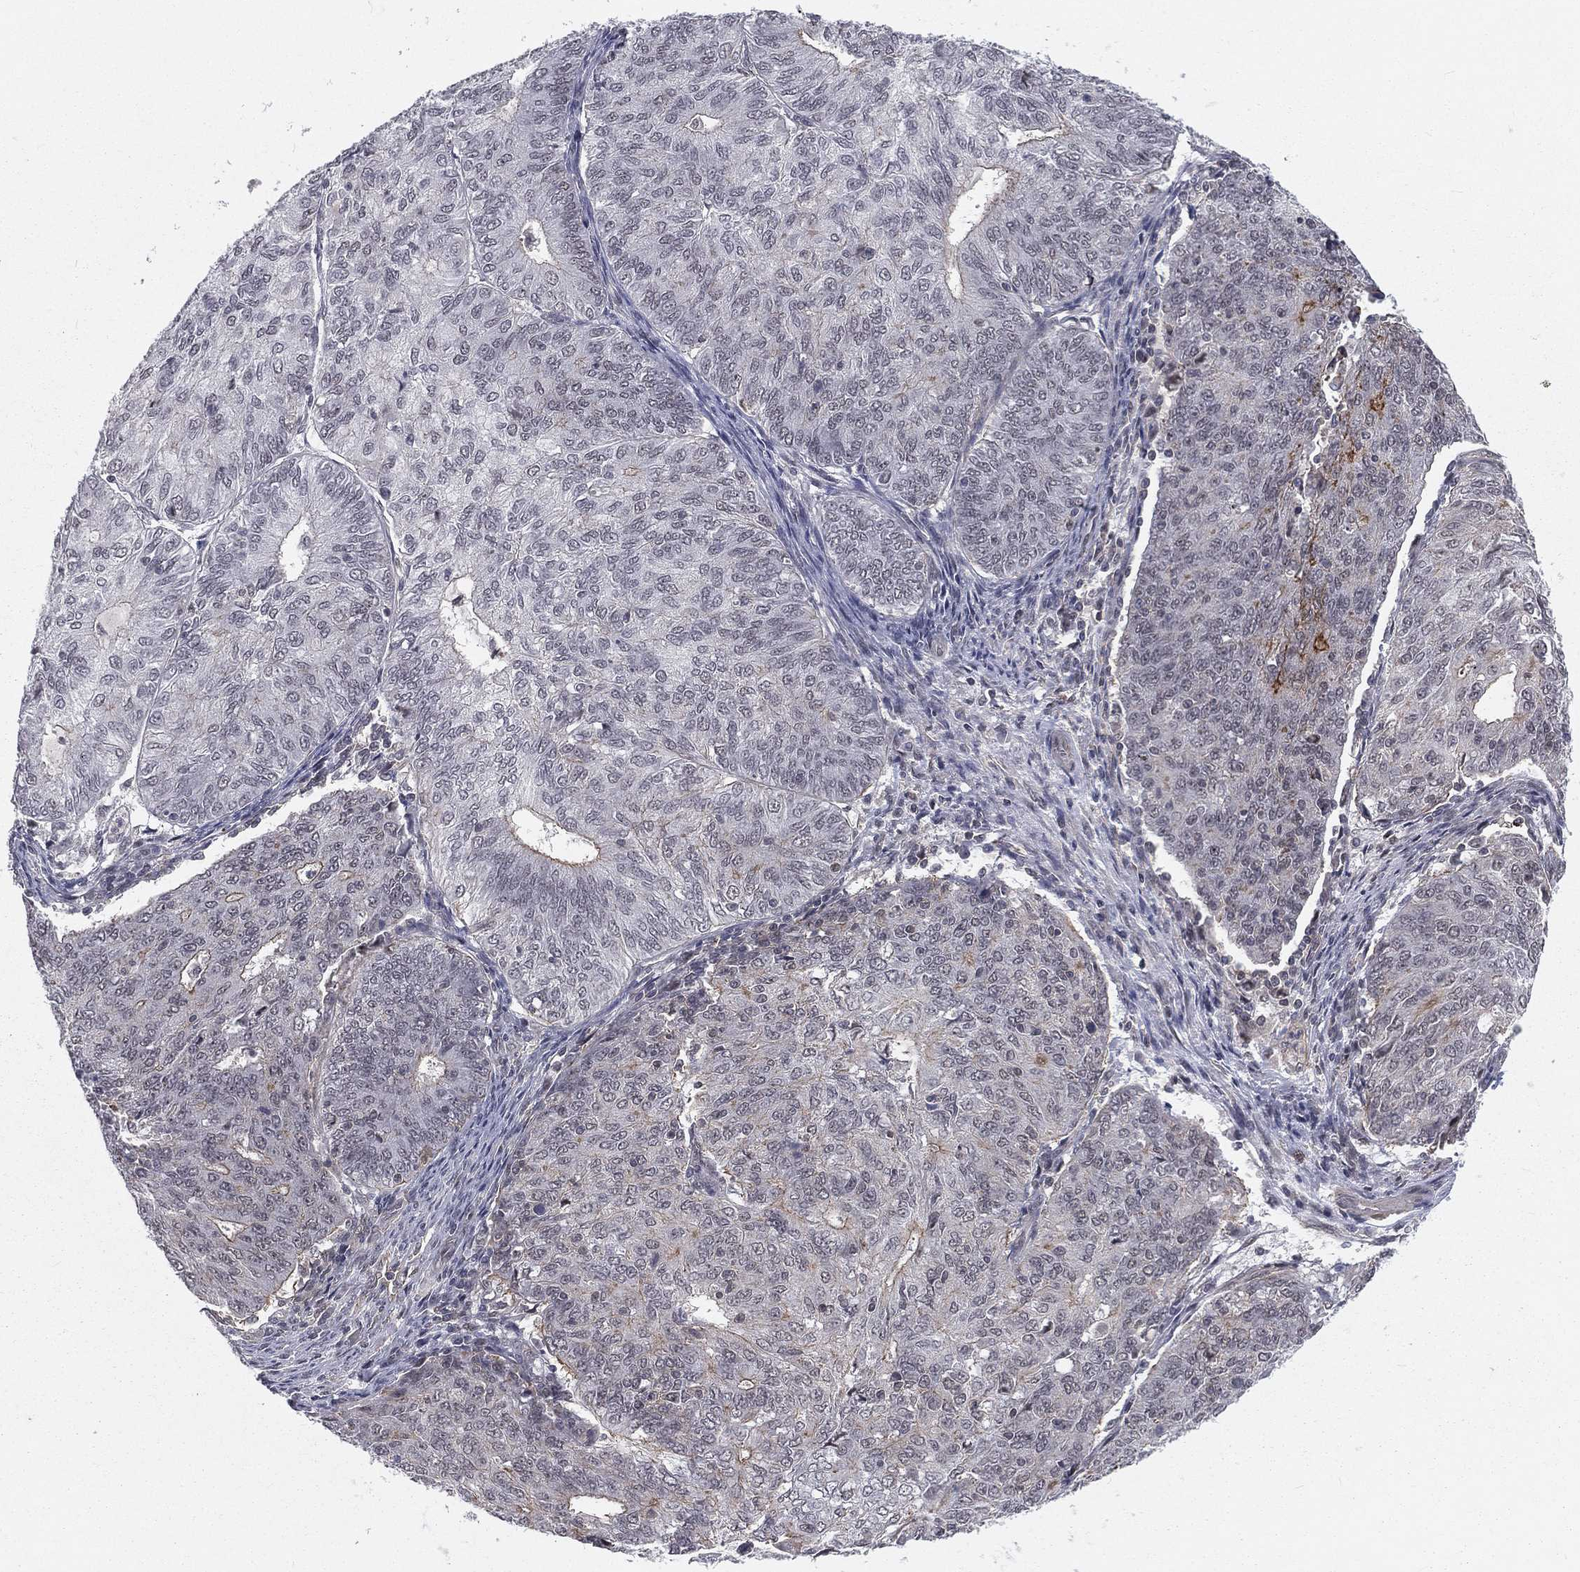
{"staining": {"intensity": "weak", "quantity": "<25%", "location": "cytoplasmic/membranous"}, "tissue": "endometrial cancer", "cell_type": "Tumor cells", "image_type": "cancer", "snomed": [{"axis": "morphology", "description": "Adenocarcinoma, NOS"}, {"axis": "topography", "description": "Endometrium"}], "caption": "This is a photomicrograph of IHC staining of endometrial cancer, which shows no expression in tumor cells.", "gene": "MORC2", "patient": {"sex": "female", "age": 82}}